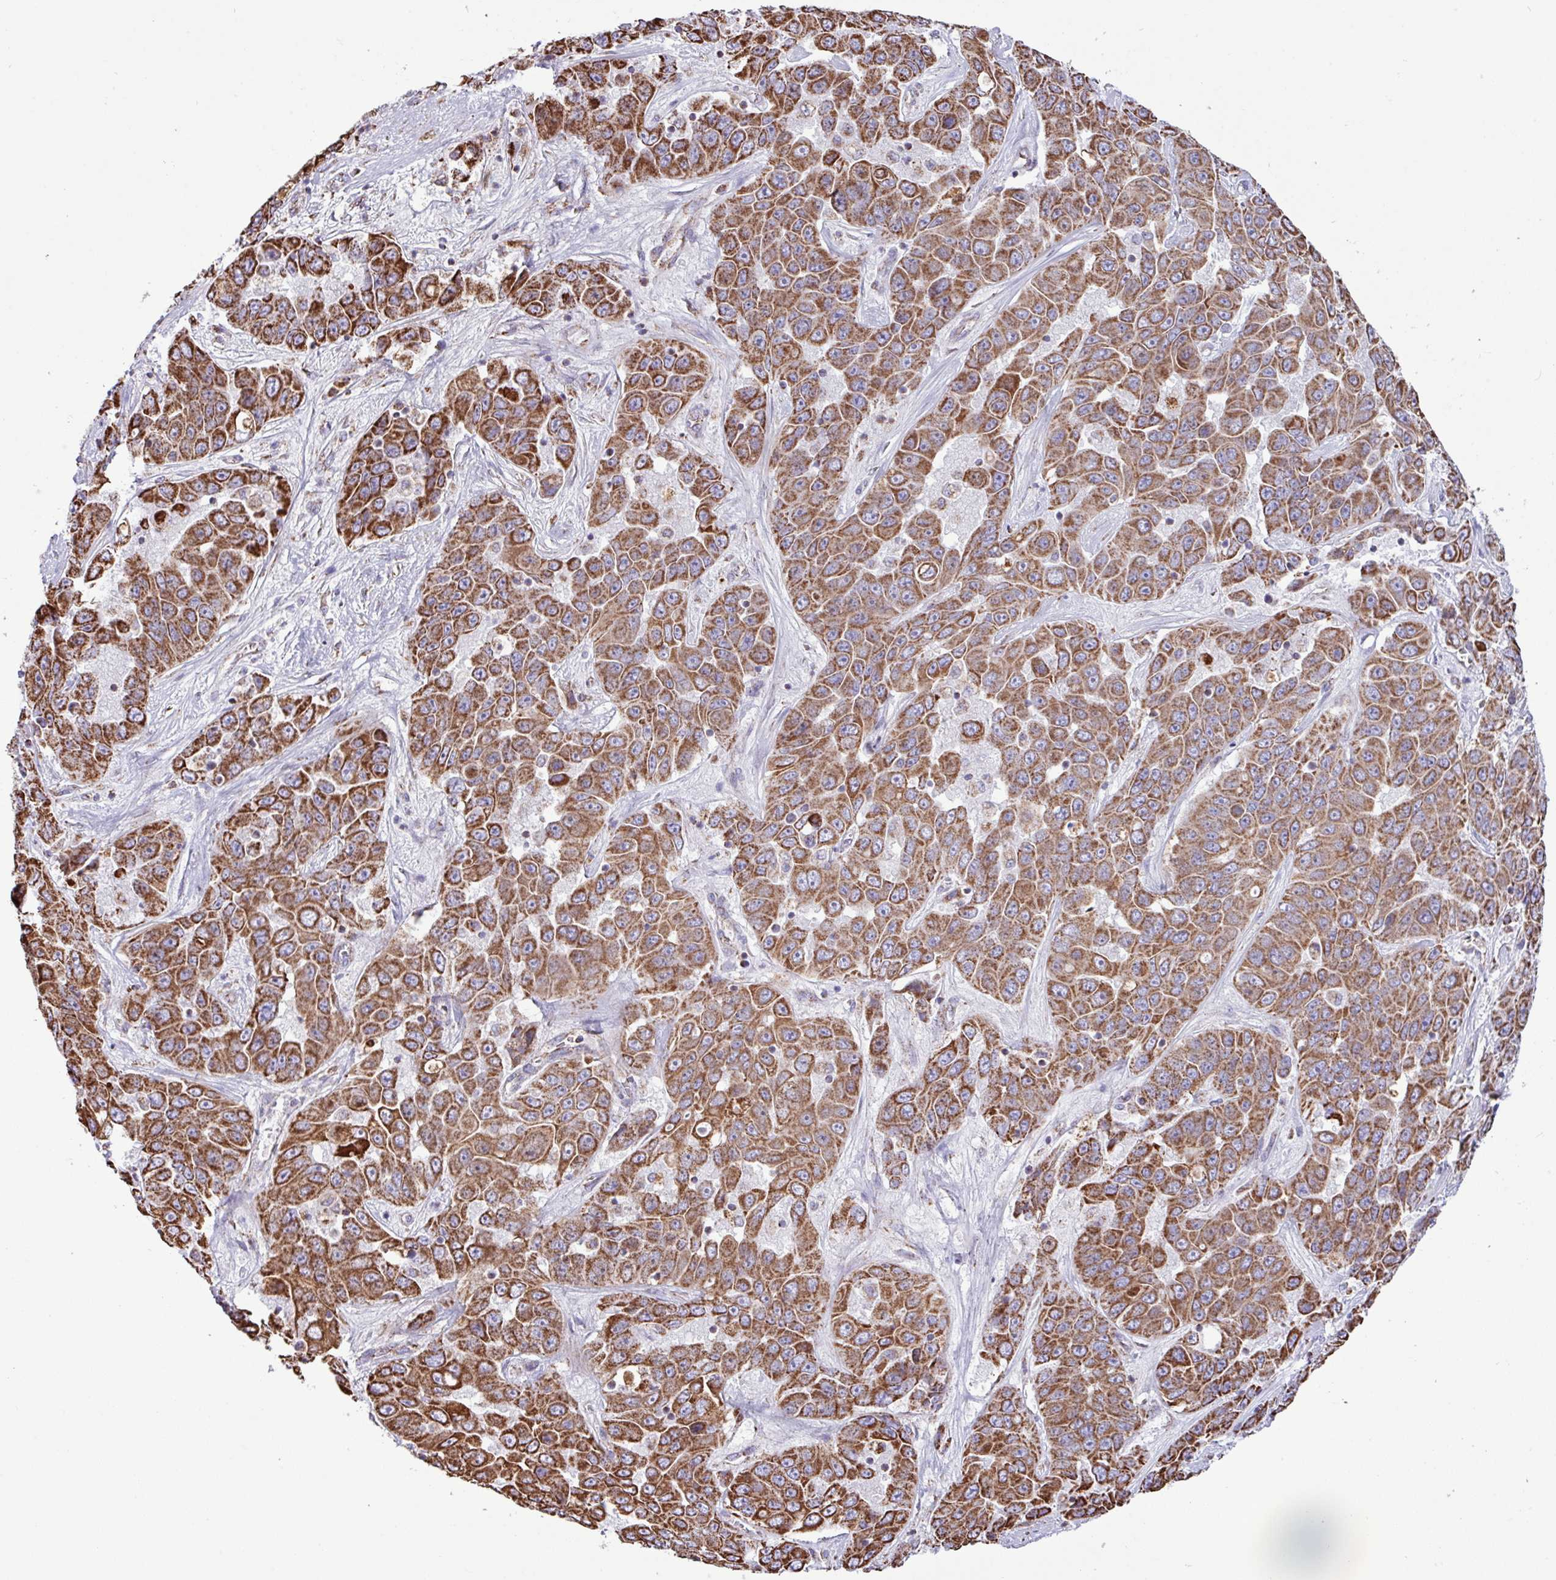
{"staining": {"intensity": "strong", "quantity": ">75%", "location": "cytoplasmic/membranous"}, "tissue": "liver cancer", "cell_type": "Tumor cells", "image_type": "cancer", "snomed": [{"axis": "morphology", "description": "Cholangiocarcinoma"}, {"axis": "topography", "description": "Liver"}], "caption": "This is a photomicrograph of immunohistochemistry staining of liver cancer, which shows strong positivity in the cytoplasmic/membranous of tumor cells.", "gene": "RTL3", "patient": {"sex": "female", "age": 52}}